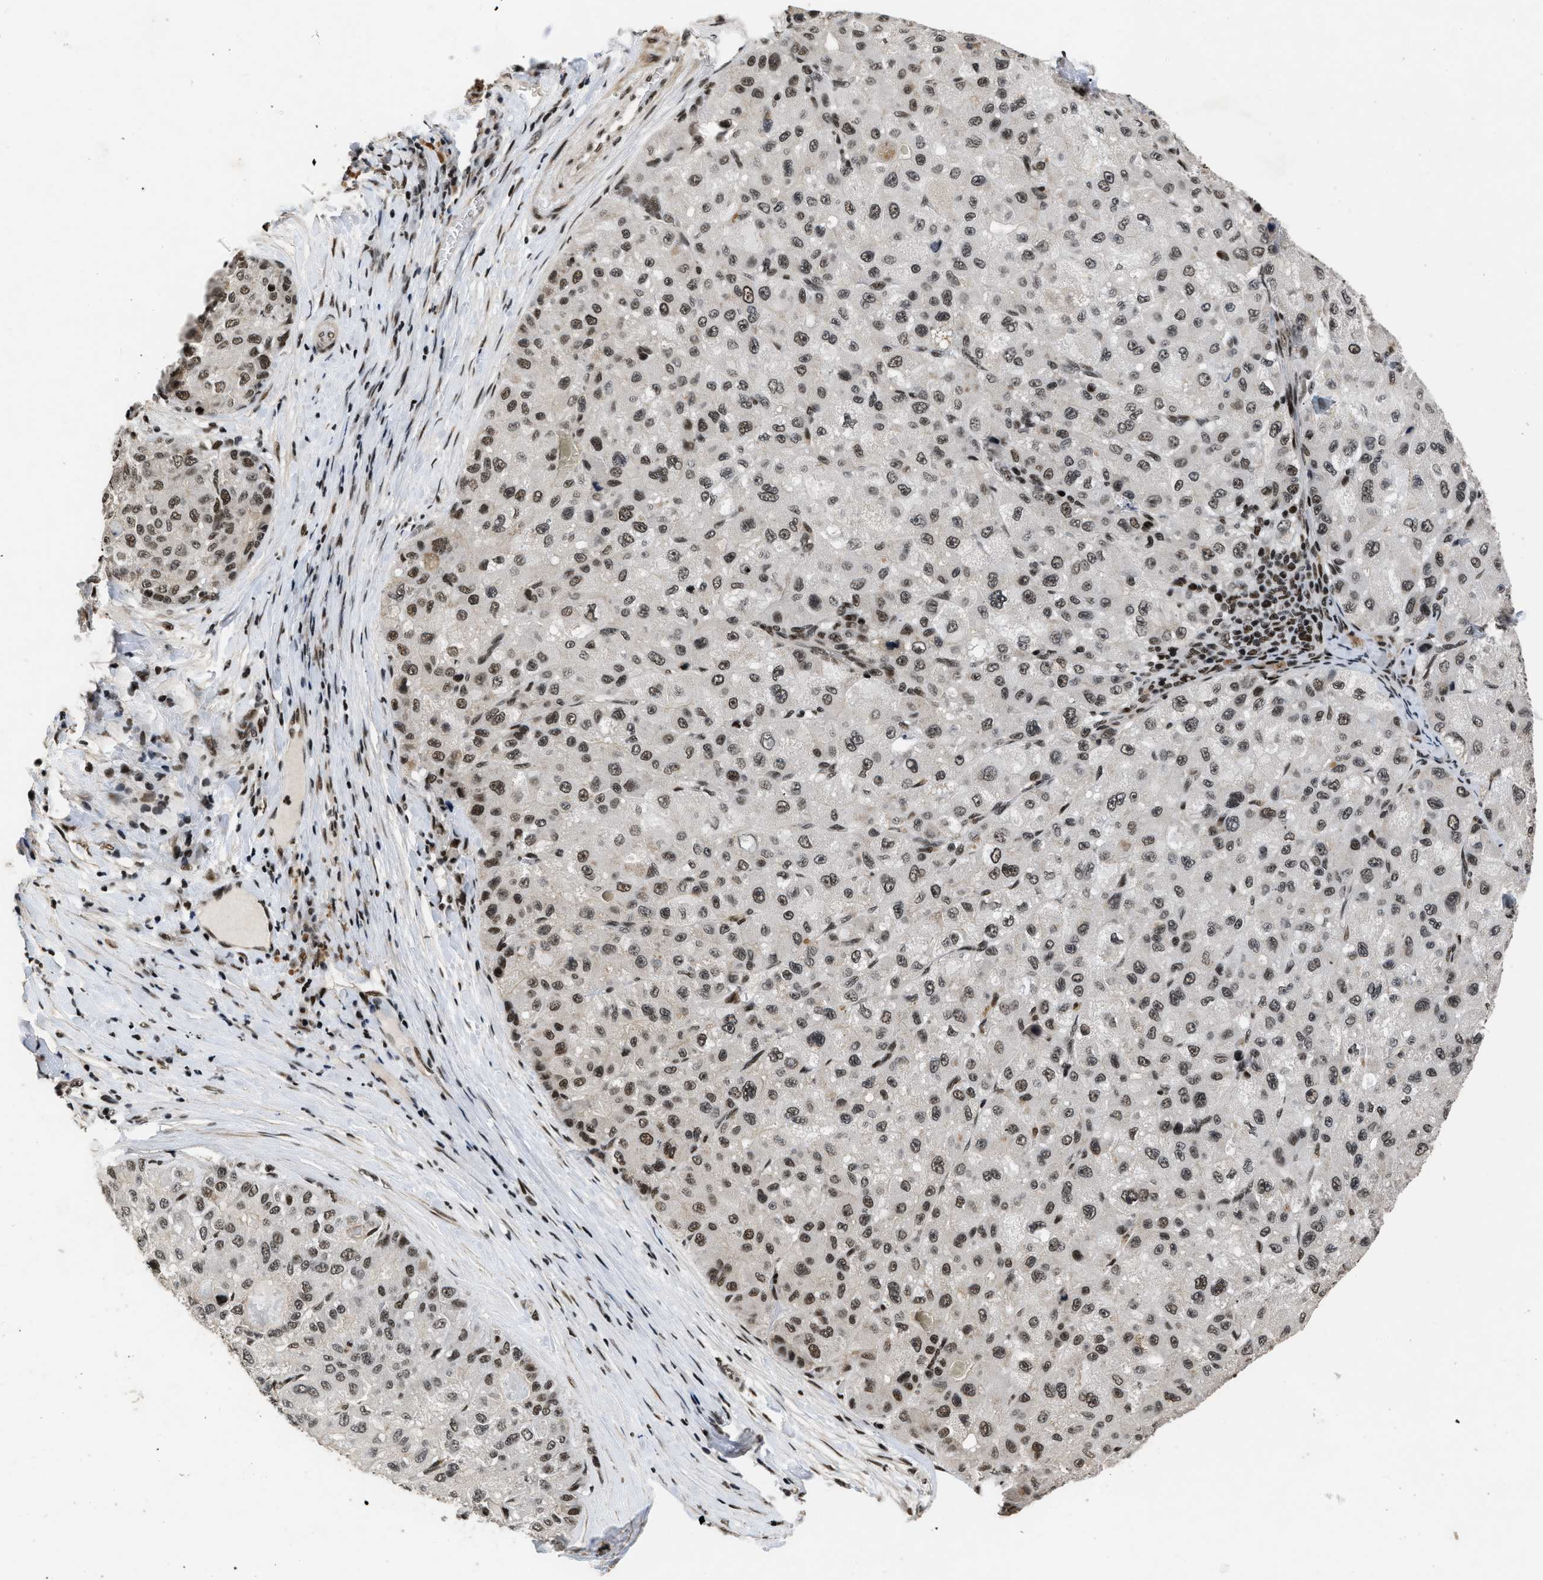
{"staining": {"intensity": "moderate", "quantity": ">75%", "location": "nuclear"}, "tissue": "liver cancer", "cell_type": "Tumor cells", "image_type": "cancer", "snomed": [{"axis": "morphology", "description": "Carcinoma, Hepatocellular, NOS"}, {"axis": "topography", "description": "Liver"}], "caption": "Human hepatocellular carcinoma (liver) stained with a brown dye reveals moderate nuclear positive positivity in about >75% of tumor cells.", "gene": "SMARCB1", "patient": {"sex": "male", "age": 80}}